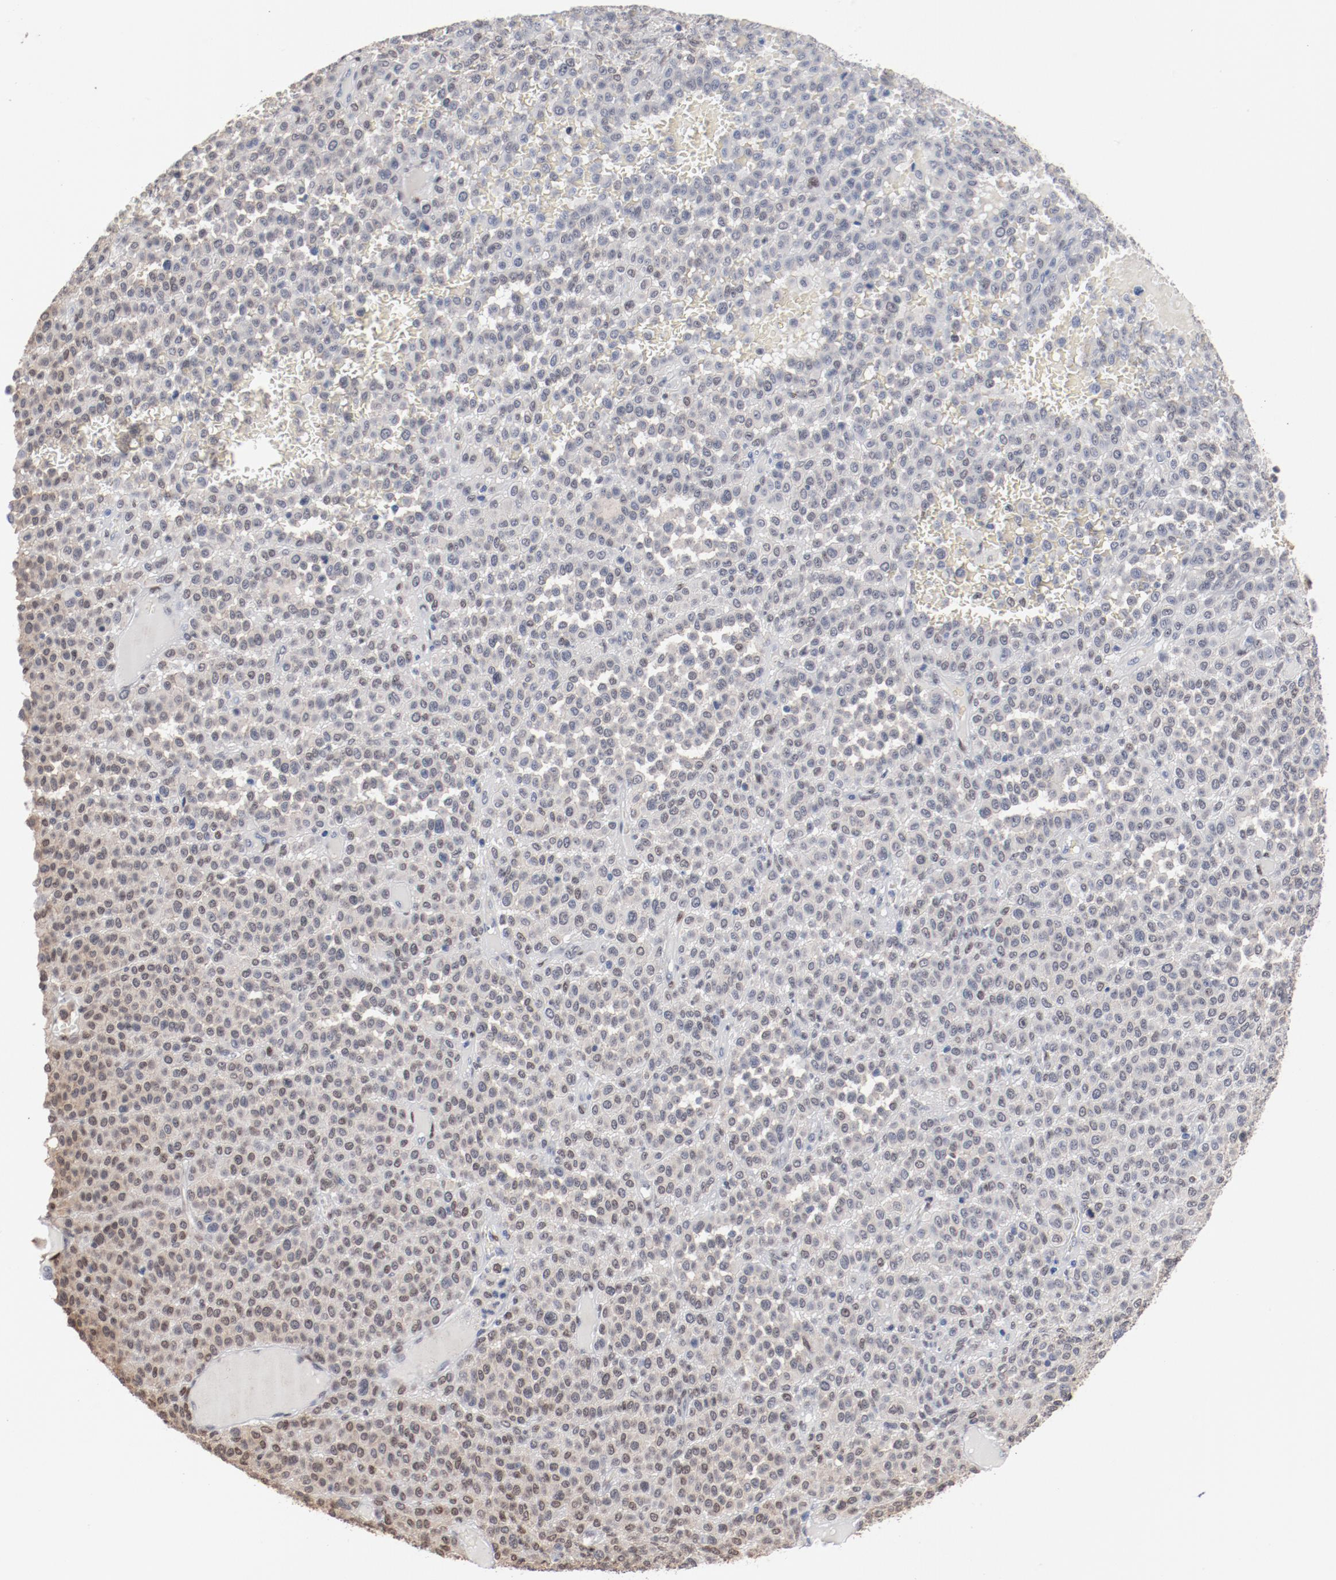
{"staining": {"intensity": "negative", "quantity": "none", "location": "none"}, "tissue": "melanoma", "cell_type": "Tumor cells", "image_type": "cancer", "snomed": [{"axis": "morphology", "description": "Malignant melanoma, Metastatic site"}, {"axis": "topography", "description": "Pancreas"}], "caption": "There is no significant expression in tumor cells of melanoma.", "gene": "ZEB2", "patient": {"sex": "female", "age": 30}}